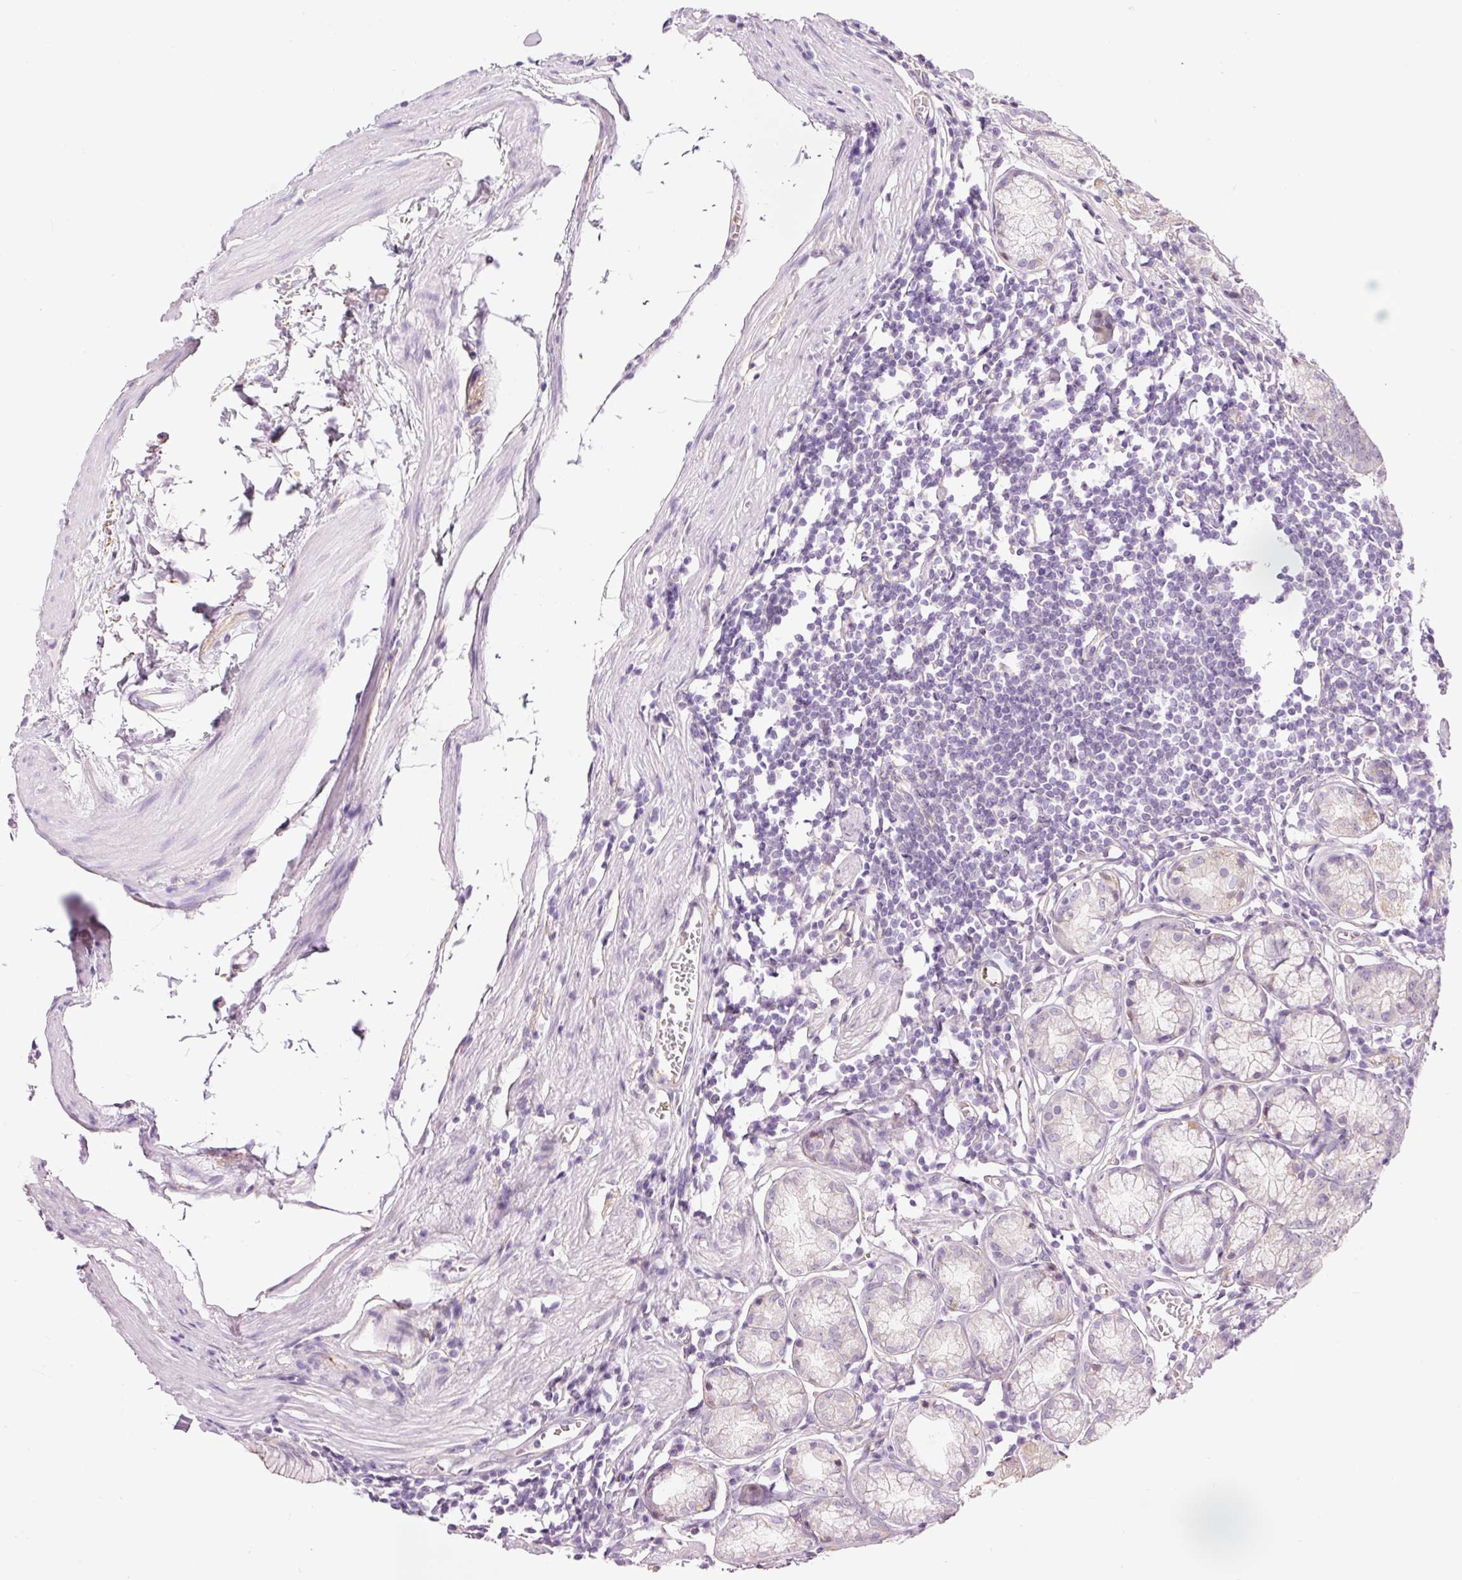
{"staining": {"intensity": "weak", "quantity": "25%-75%", "location": "cytoplasmic/membranous"}, "tissue": "stomach", "cell_type": "Glandular cells", "image_type": "normal", "snomed": [{"axis": "morphology", "description": "Normal tissue, NOS"}, {"axis": "topography", "description": "Stomach"}], "caption": "Immunohistochemistry (IHC) of benign stomach exhibits low levels of weak cytoplasmic/membranous staining in approximately 25%-75% of glandular cells.", "gene": "HSPA4L", "patient": {"sex": "male", "age": 55}}